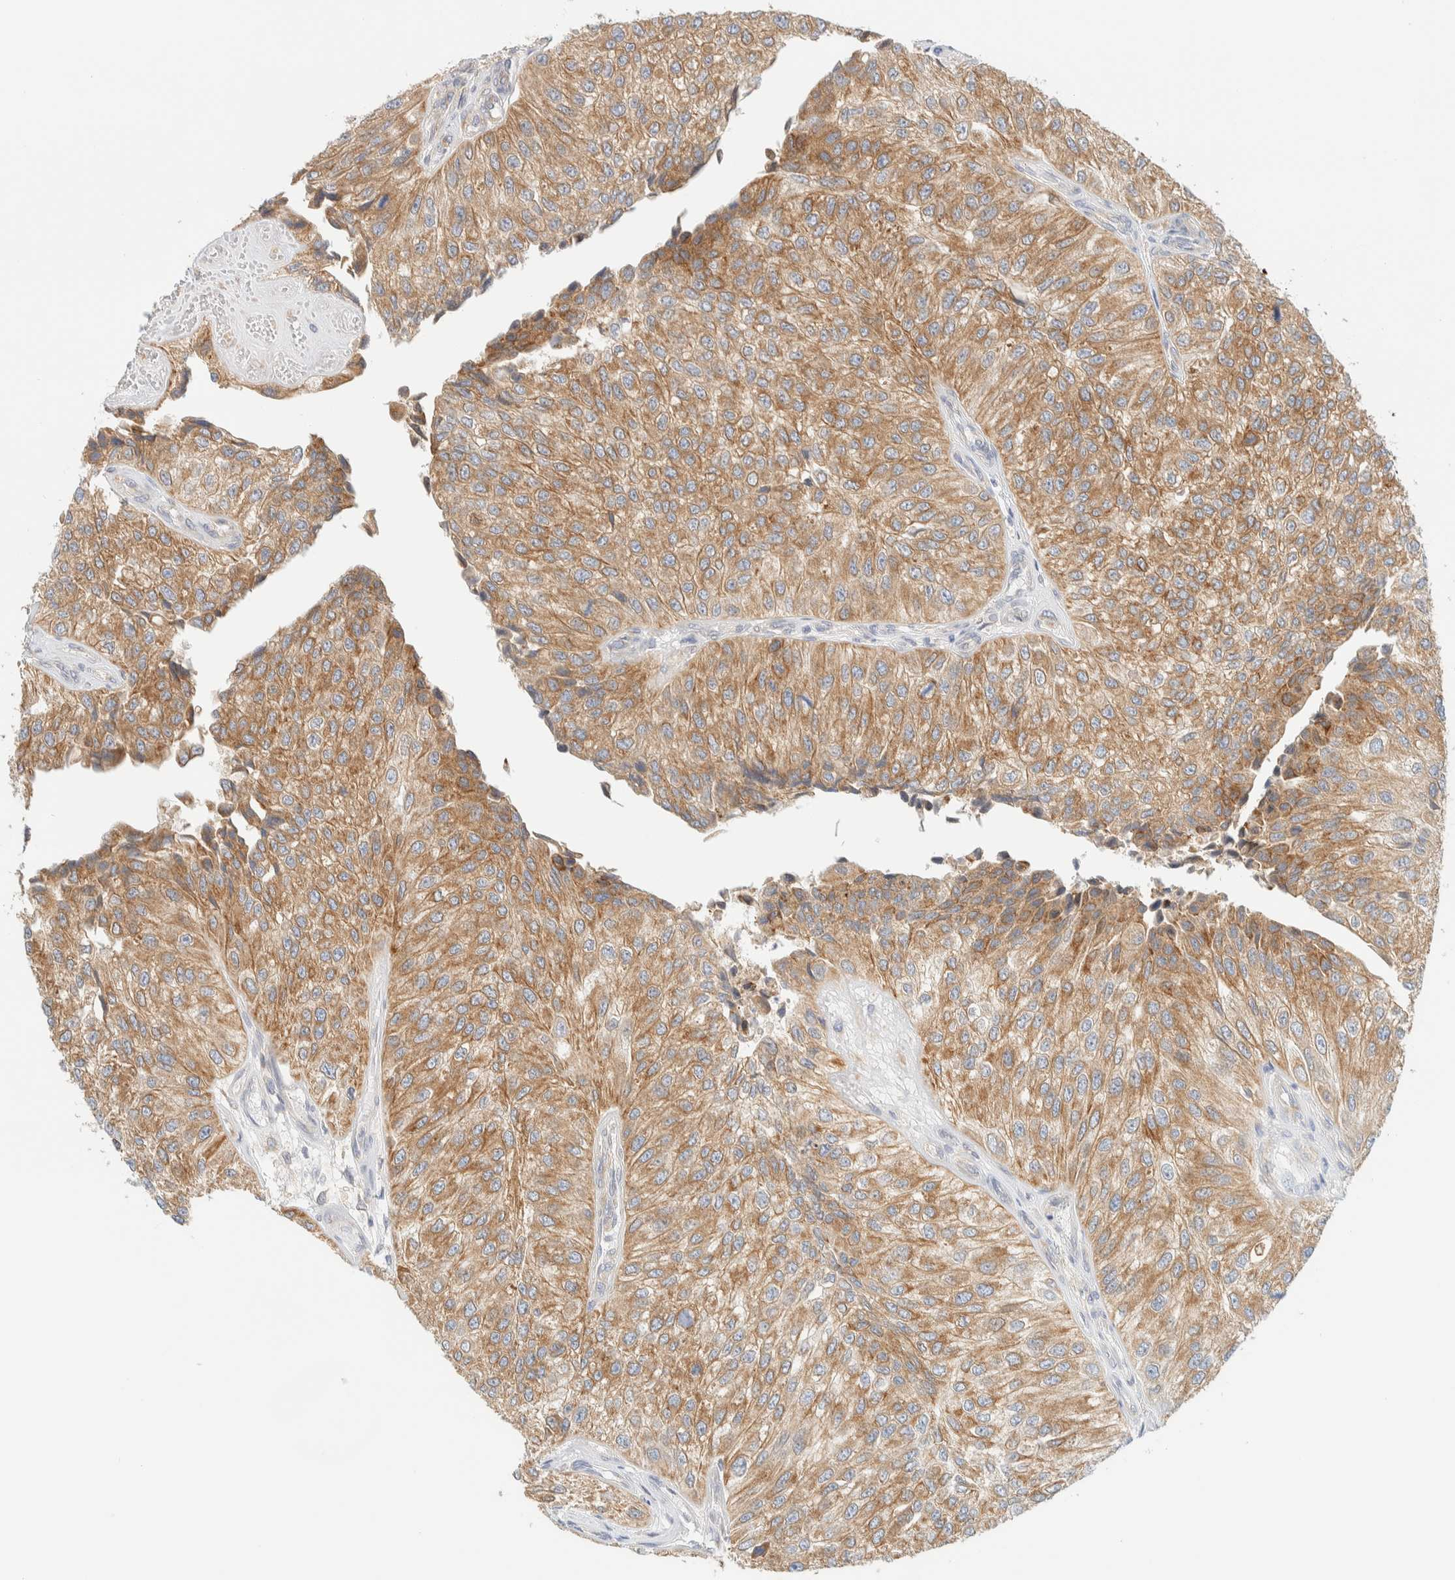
{"staining": {"intensity": "moderate", "quantity": ">75%", "location": "cytoplasmic/membranous"}, "tissue": "urothelial cancer", "cell_type": "Tumor cells", "image_type": "cancer", "snomed": [{"axis": "morphology", "description": "Urothelial carcinoma, High grade"}, {"axis": "topography", "description": "Kidney"}, {"axis": "topography", "description": "Urinary bladder"}], "caption": "About >75% of tumor cells in urothelial cancer reveal moderate cytoplasmic/membranous protein staining as visualized by brown immunohistochemical staining.", "gene": "NT5C", "patient": {"sex": "male", "age": 77}}